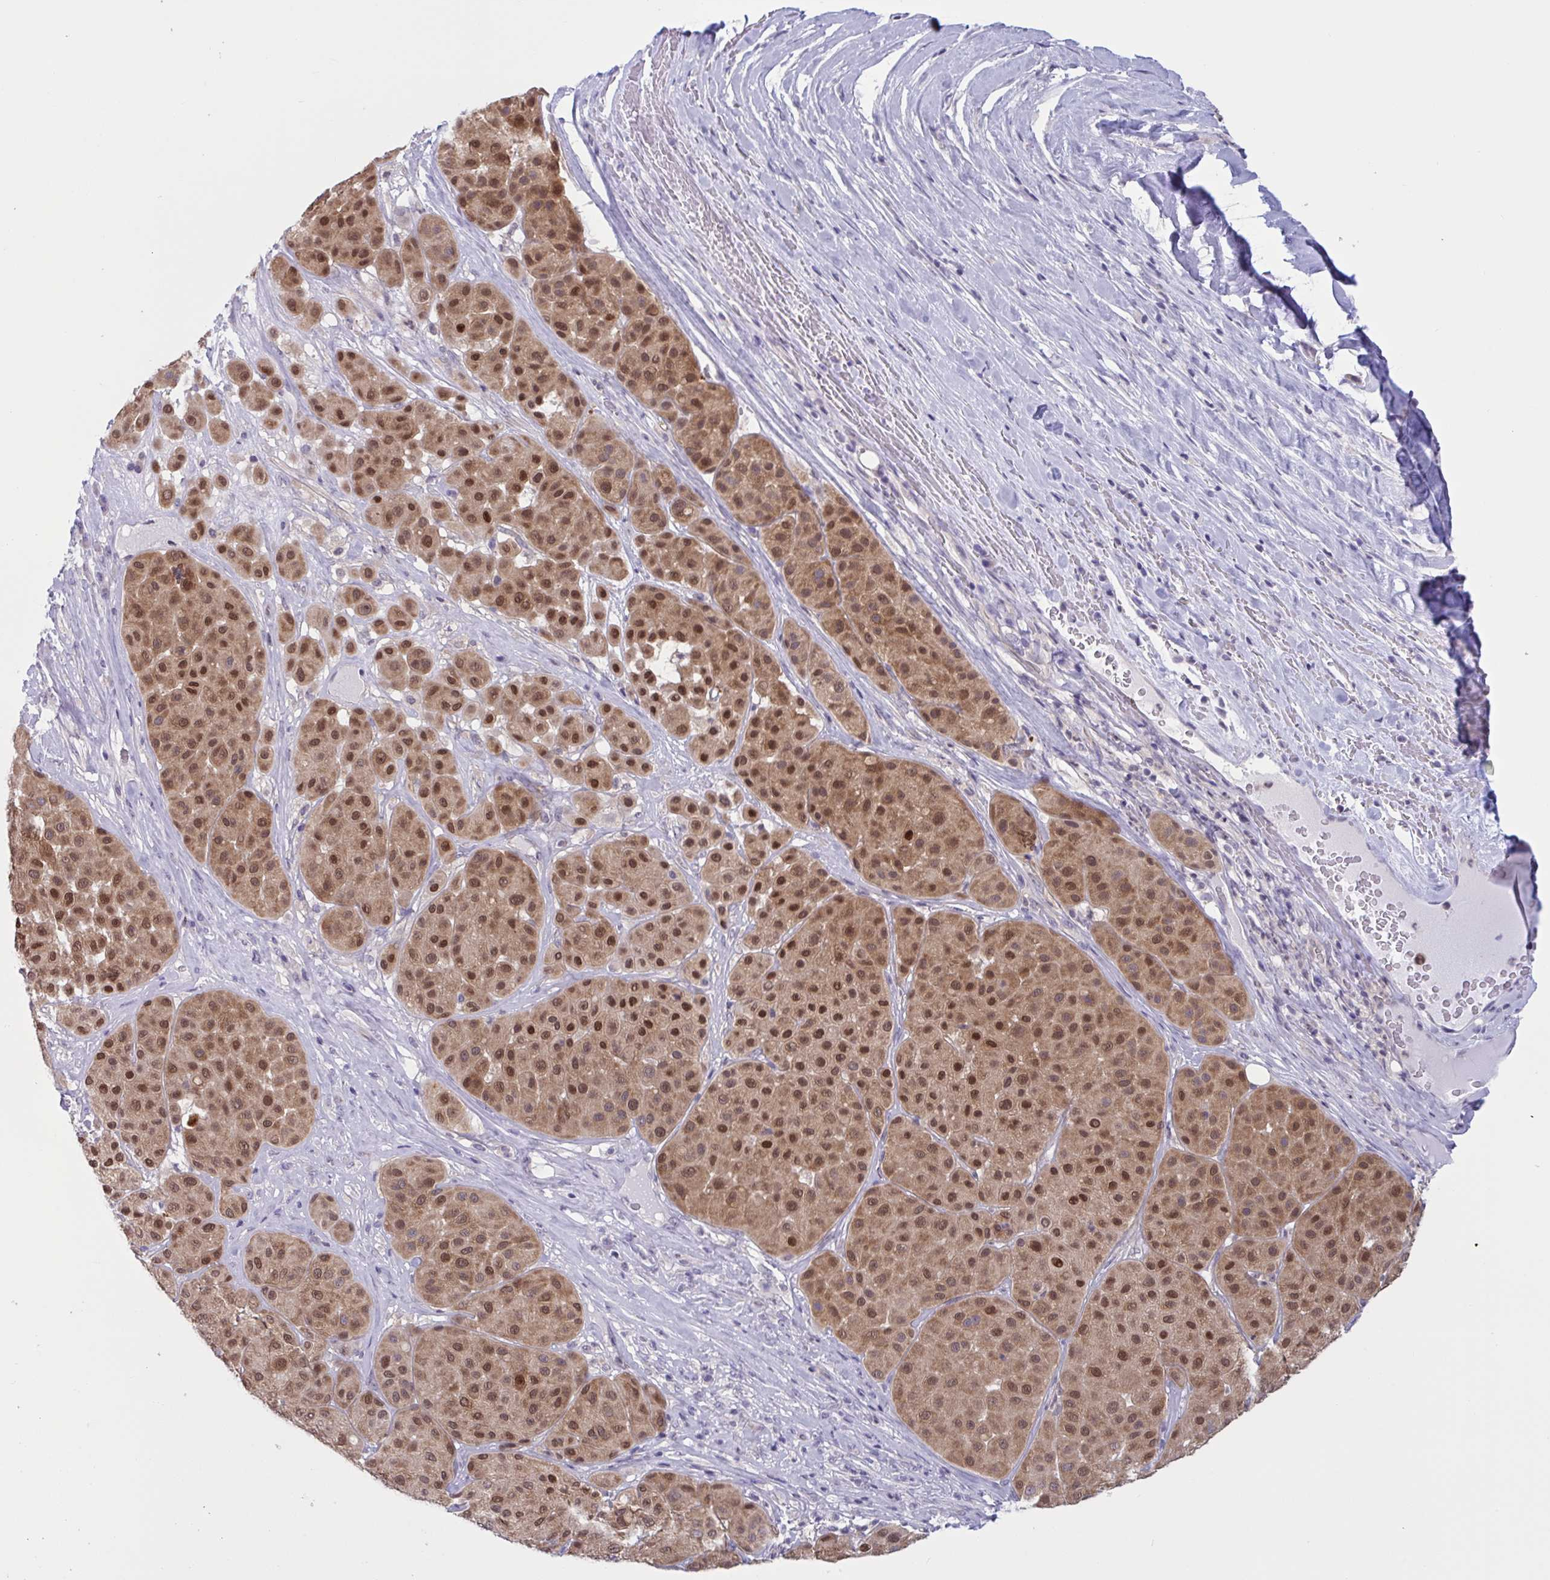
{"staining": {"intensity": "moderate", "quantity": ">75%", "location": "cytoplasmic/membranous,nuclear"}, "tissue": "melanoma", "cell_type": "Tumor cells", "image_type": "cancer", "snomed": [{"axis": "morphology", "description": "Malignant melanoma, Metastatic site"}, {"axis": "topography", "description": "Smooth muscle"}], "caption": "High-magnification brightfield microscopy of melanoma stained with DAB (brown) and counterstained with hematoxylin (blue). tumor cells exhibit moderate cytoplasmic/membranous and nuclear staining is seen in approximately>75% of cells. (Stains: DAB (3,3'-diaminobenzidine) in brown, nuclei in blue, Microscopy: brightfield microscopy at high magnification).", "gene": "TSN", "patient": {"sex": "male", "age": 41}}